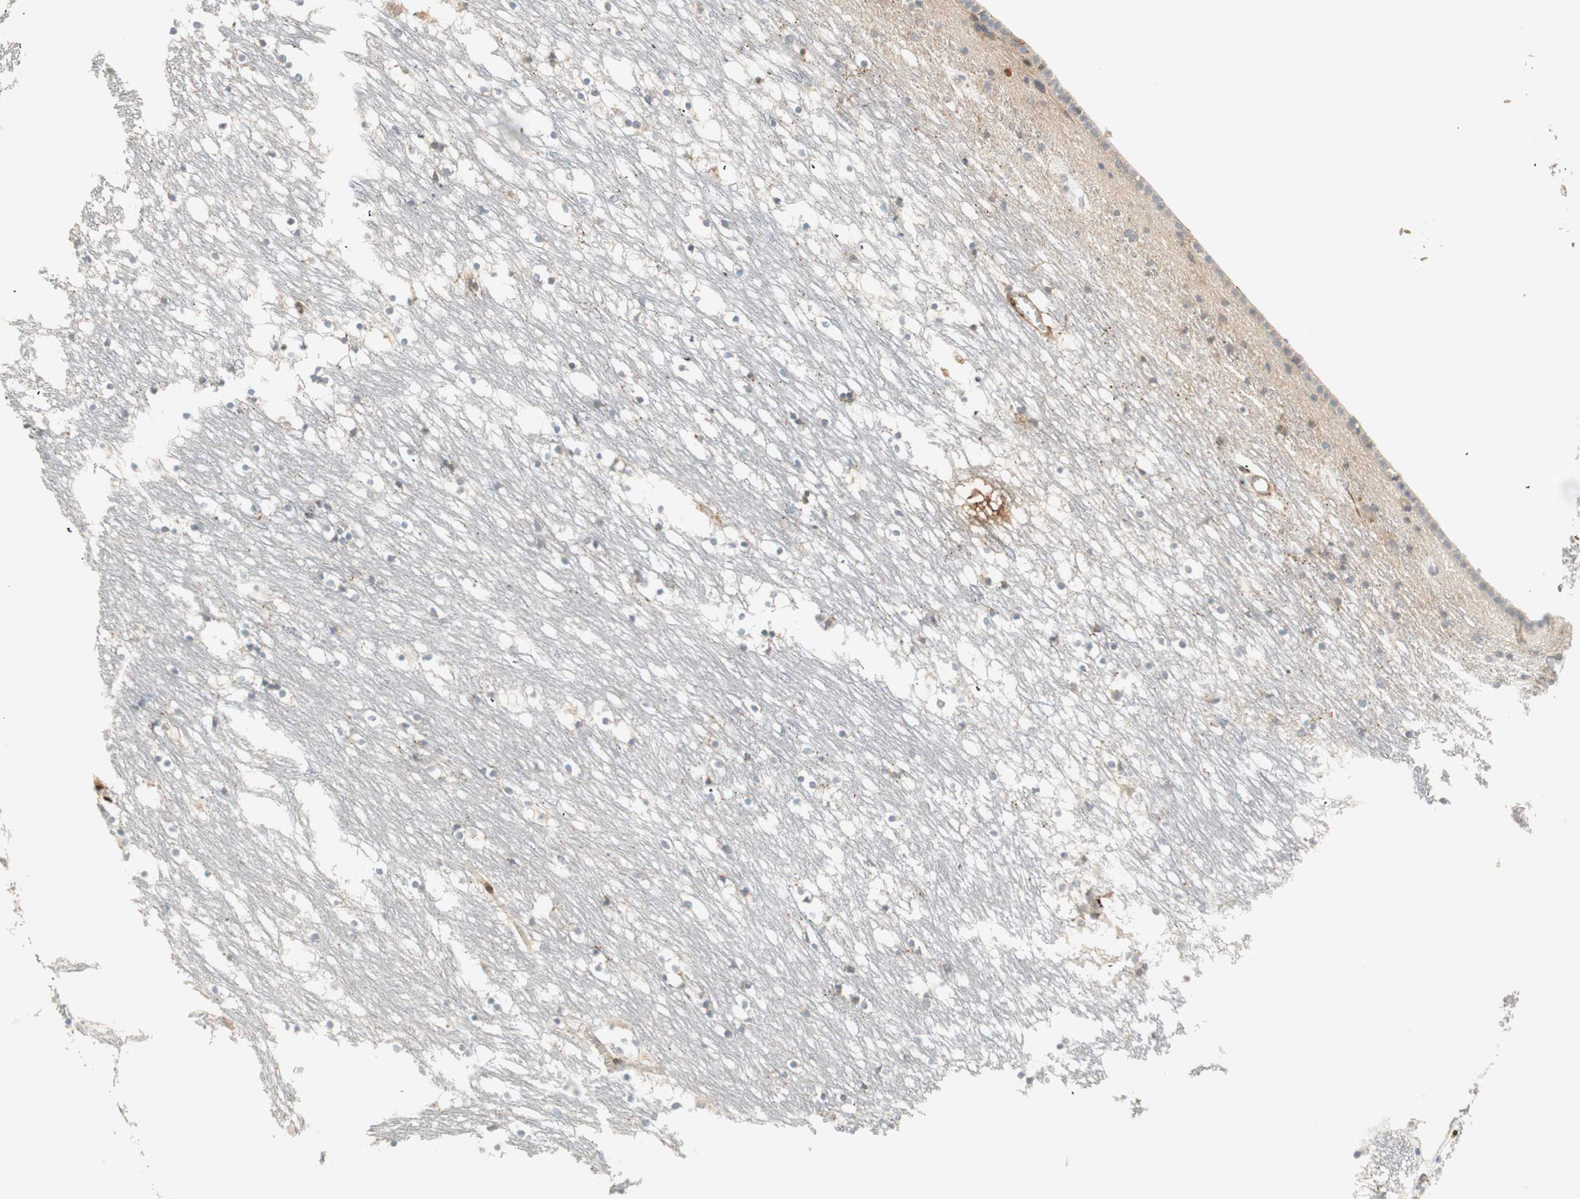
{"staining": {"intensity": "negative", "quantity": "none", "location": "none"}, "tissue": "caudate", "cell_type": "Glial cells", "image_type": "normal", "snomed": [{"axis": "morphology", "description": "Normal tissue, NOS"}, {"axis": "topography", "description": "Lateral ventricle wall"}], "caption": "This is a photomicrograph of immunohistochemistry (IHC) staining of unremarkable caudate, which shows no positivity in glial cells.", "gene": "SFRP1", "patient": {"sex": "male", "age": 45}}